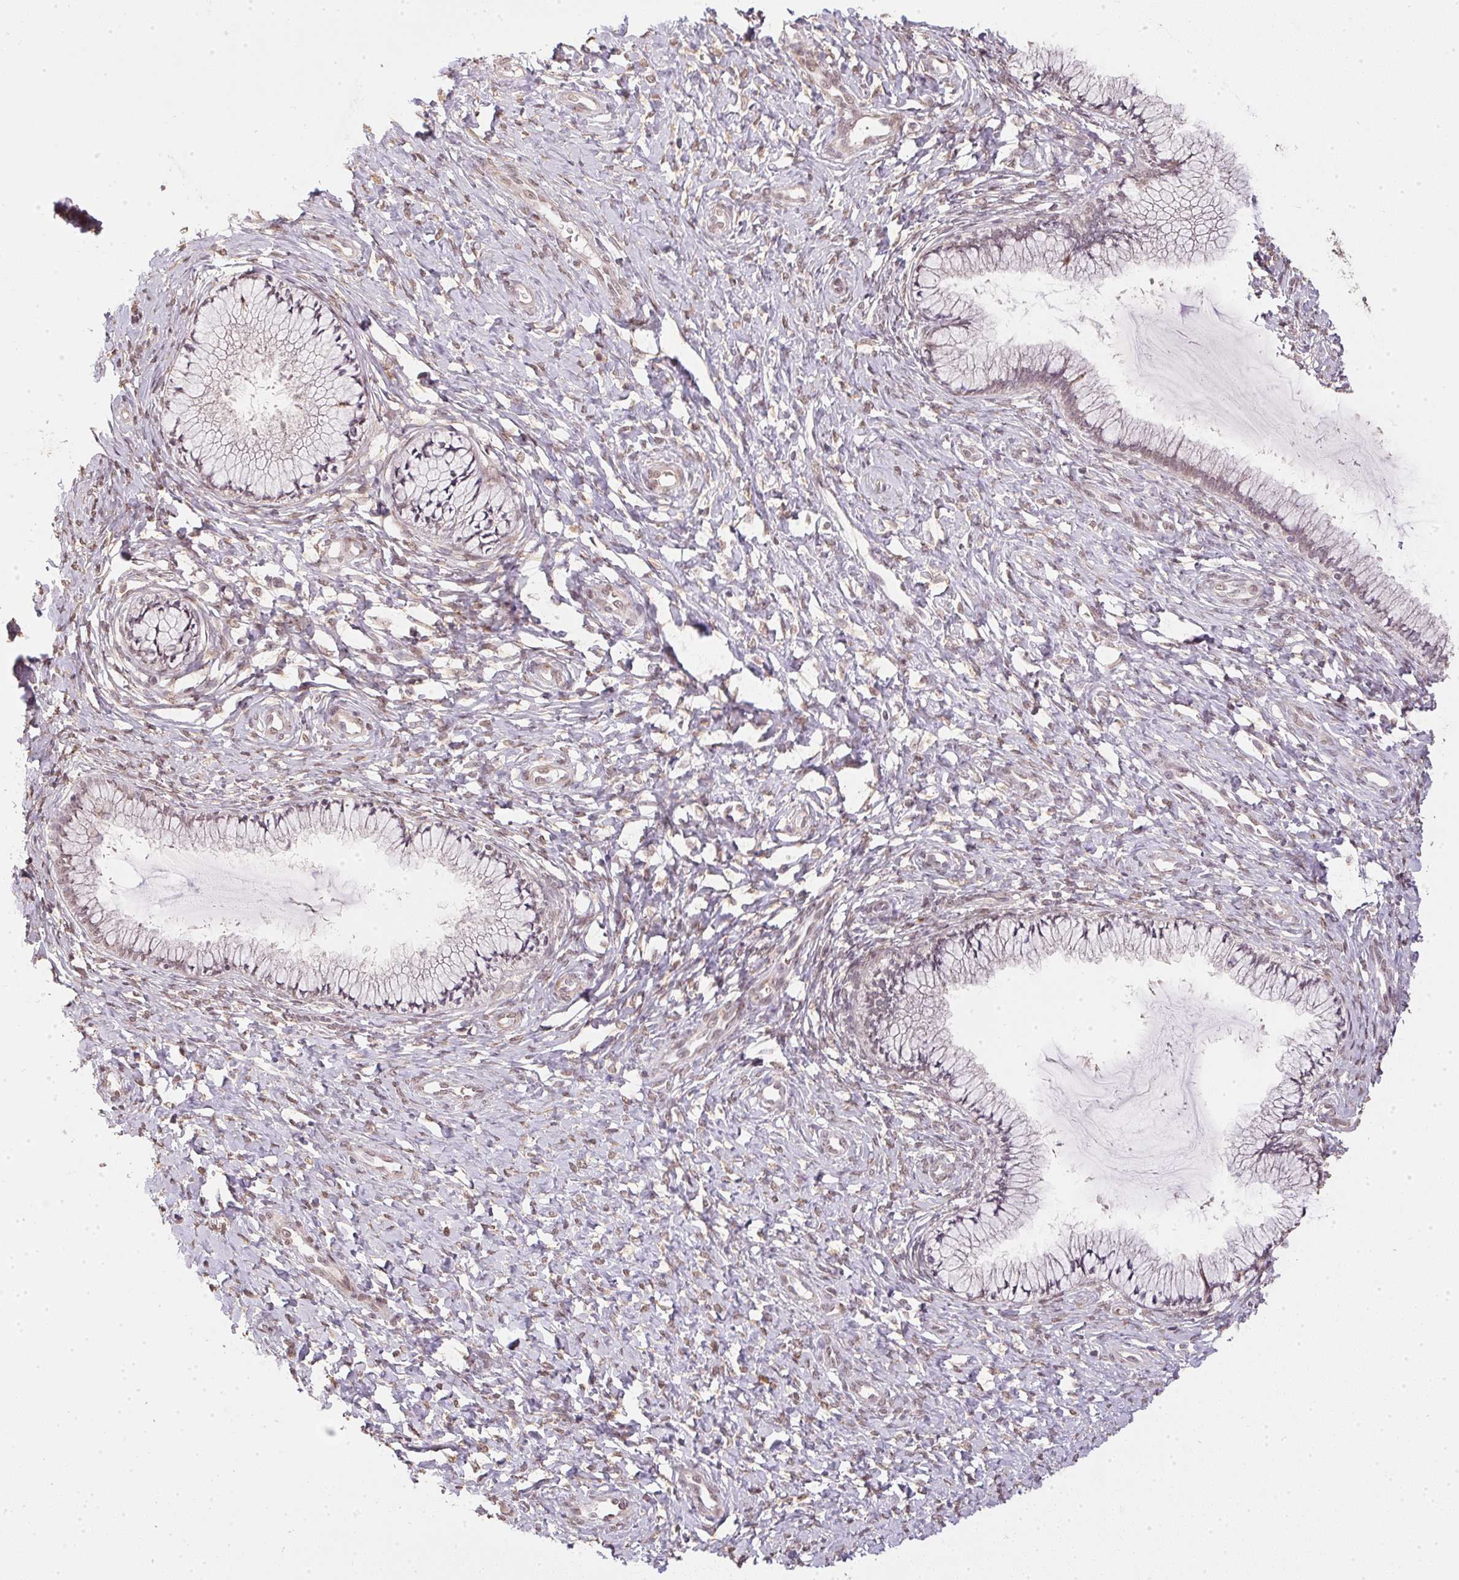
{"staining": {"intensity": "weak", "quantity": "<25%", "location": "cytoplasmic/membranous"}, "tissue": "cervix", "cell_type": "Glandular cells", "image_type": "normal", "snomed": [{"axis": "morphology", "description": "Normal tissue, NOS"}, {"axis": "topography", "description": "Cervix"}], "caption": "DAB (3,3'-diaminobenzidine) immunohistochemical staining of unremarkable cervix displays no significant expression in glandular cells. (DAB immunohistochemistry, high magnification).", "gene": "PPP4R4", "patient": {"sex": "female", "age": 37}}